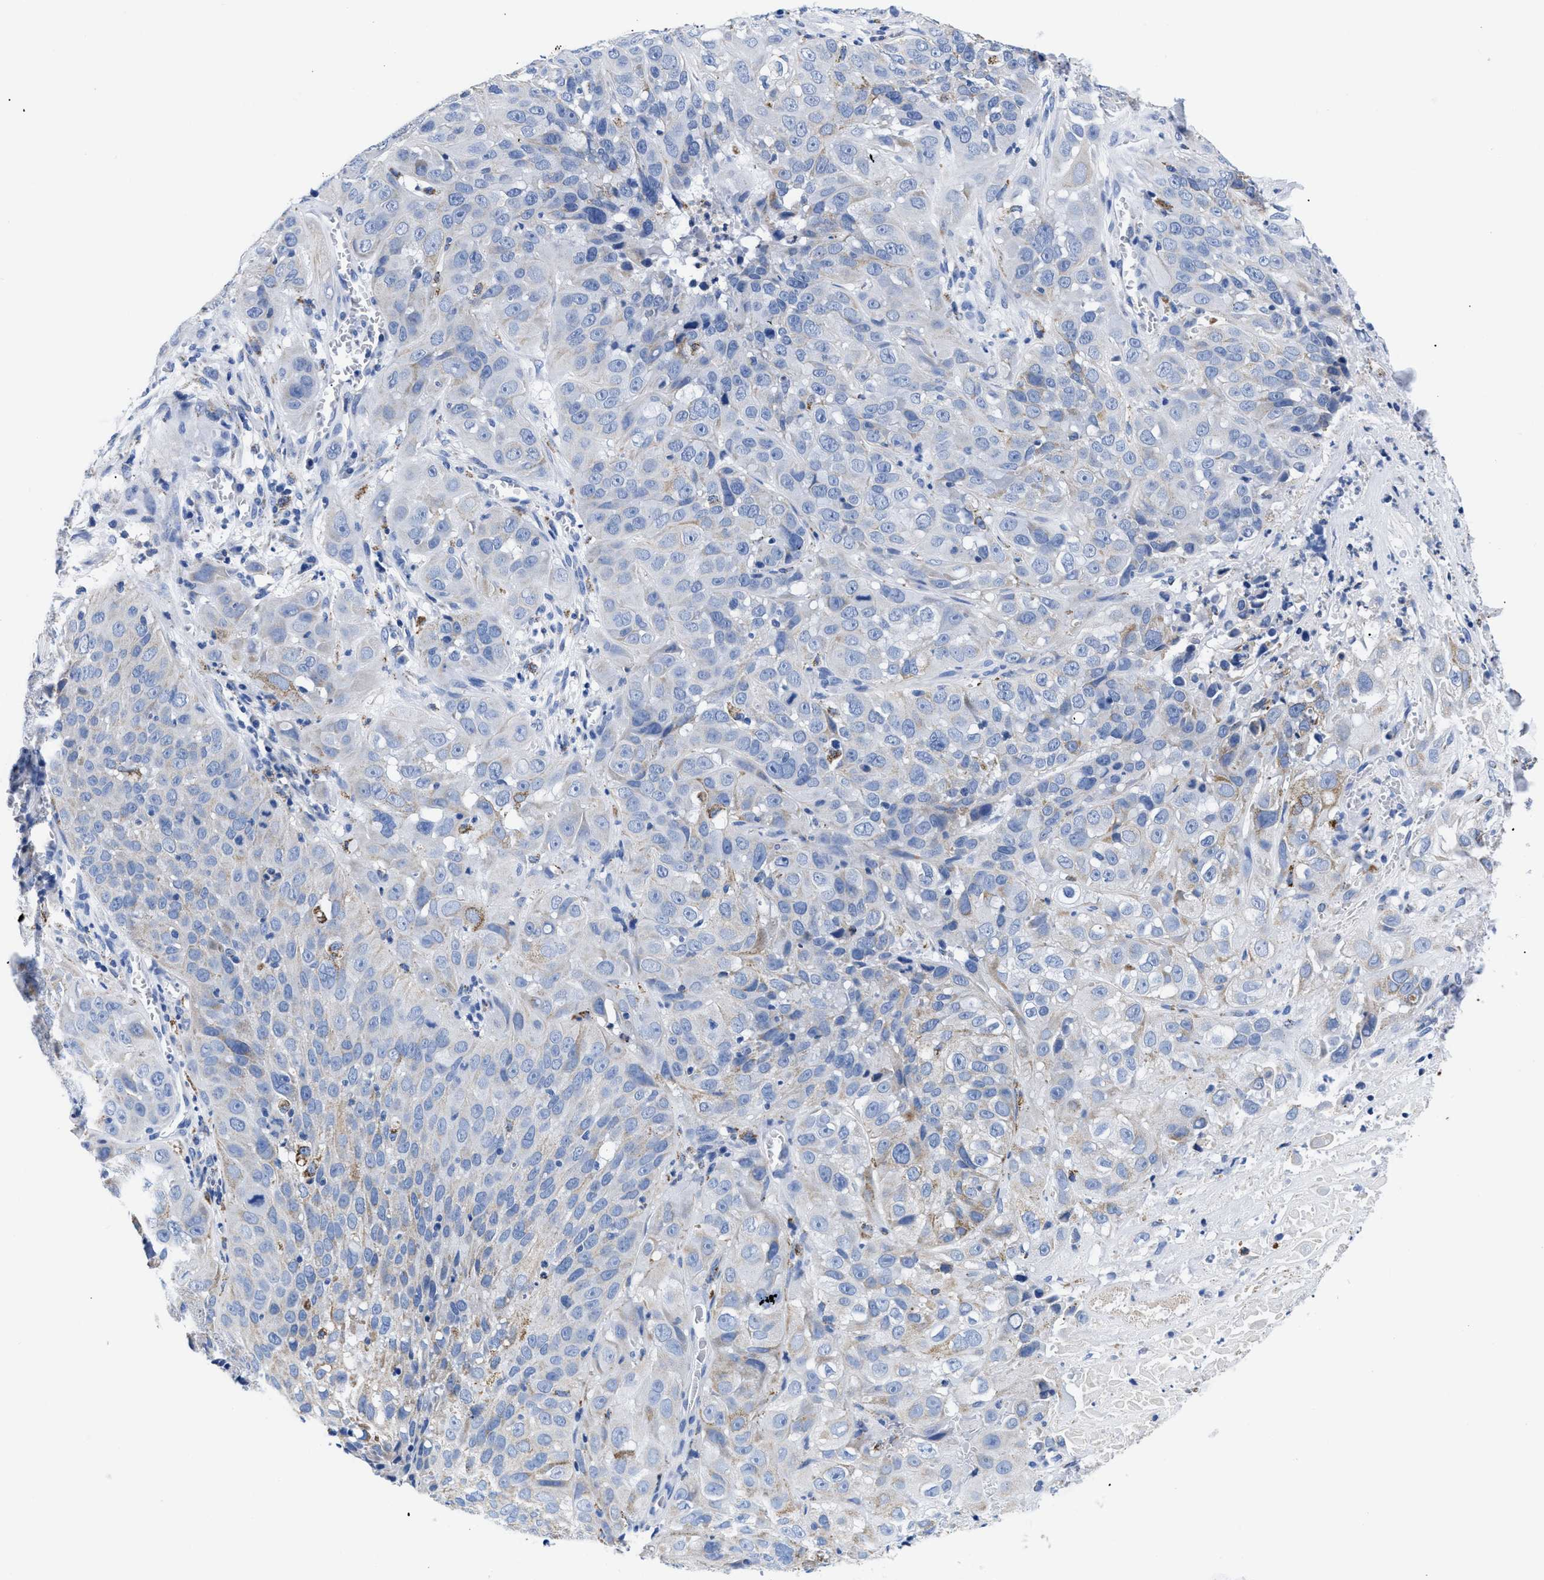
{"staining": {"intensity": "weak", "quantity": "<25%", "location": "cytoplasmic/membranous"}, "tissue": "cervical cancer", "cell_type": "Tumor cells", "image_type": "cancer", "snomed": [{"axis": "morphology", "description": "Squamous cell carcinoma, NOS"}, {"axis": "topography", "description": "Cervix"}], "caption": "A histopathology image of human cervical squamous cell carcinoma is negative for staining in tumor cells.", "gene": "GPR149", "patient": {"sex": "female", "age": 32}}